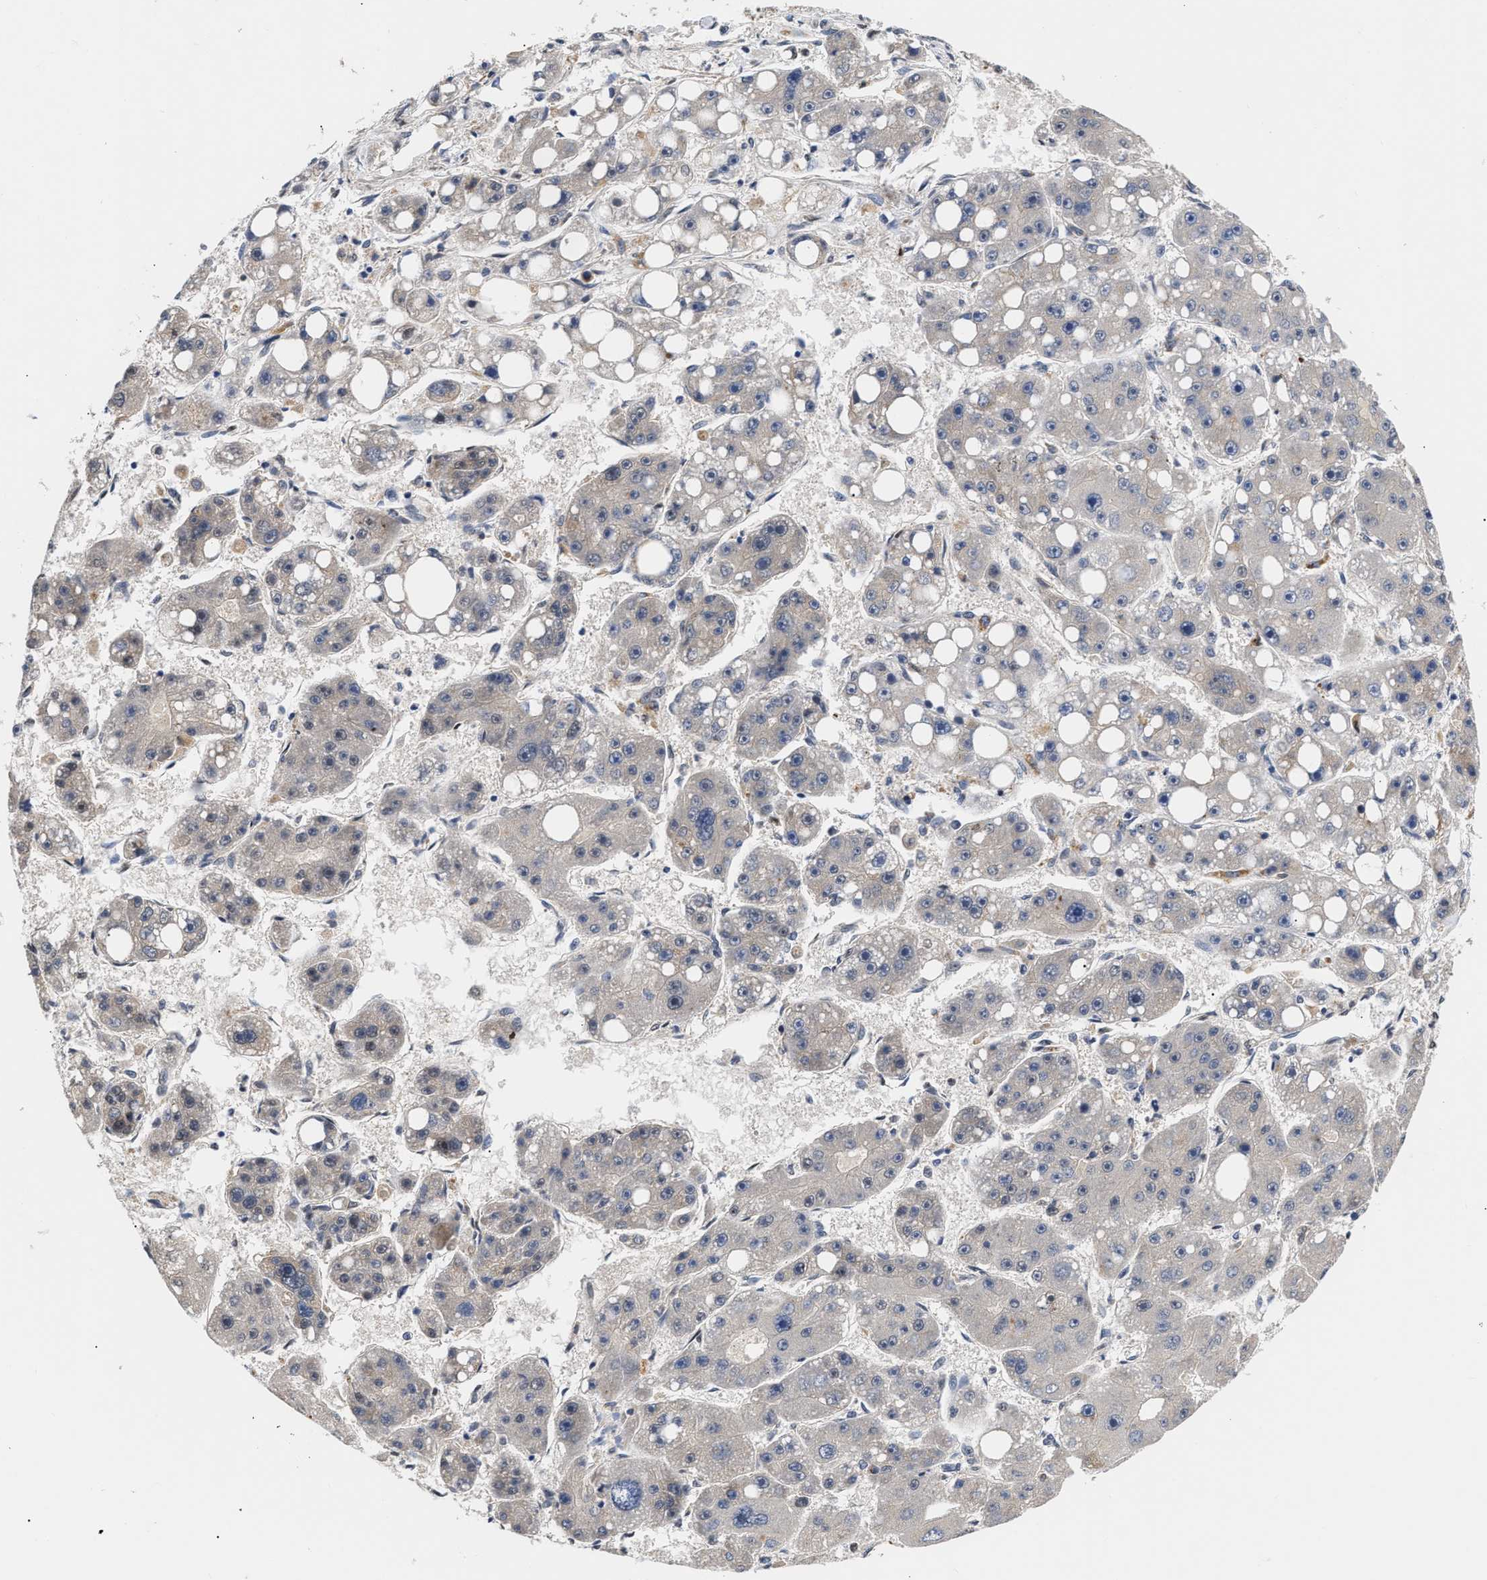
{"staining": {"intensity": "negative", "quantity": "none", "location": "none"}, "tissue": "liver cancer", "cell_type": "Tumor cells", "image_type": "cancer", "snomed": [{"axis": "morphology", "description": "Carcinoma, Hepatocellular, NOS"}, {"axis": "topography", "description": "Liver"}], "caption": "A high-resolution image shows immunohistochemistry (IHC) staining of liver cancer, which exhibits no significant staining in tumor cells. Nuclei are stained in blue.", "gene": "CCDC146", "patient": {"sex": "female", "age": 61}}